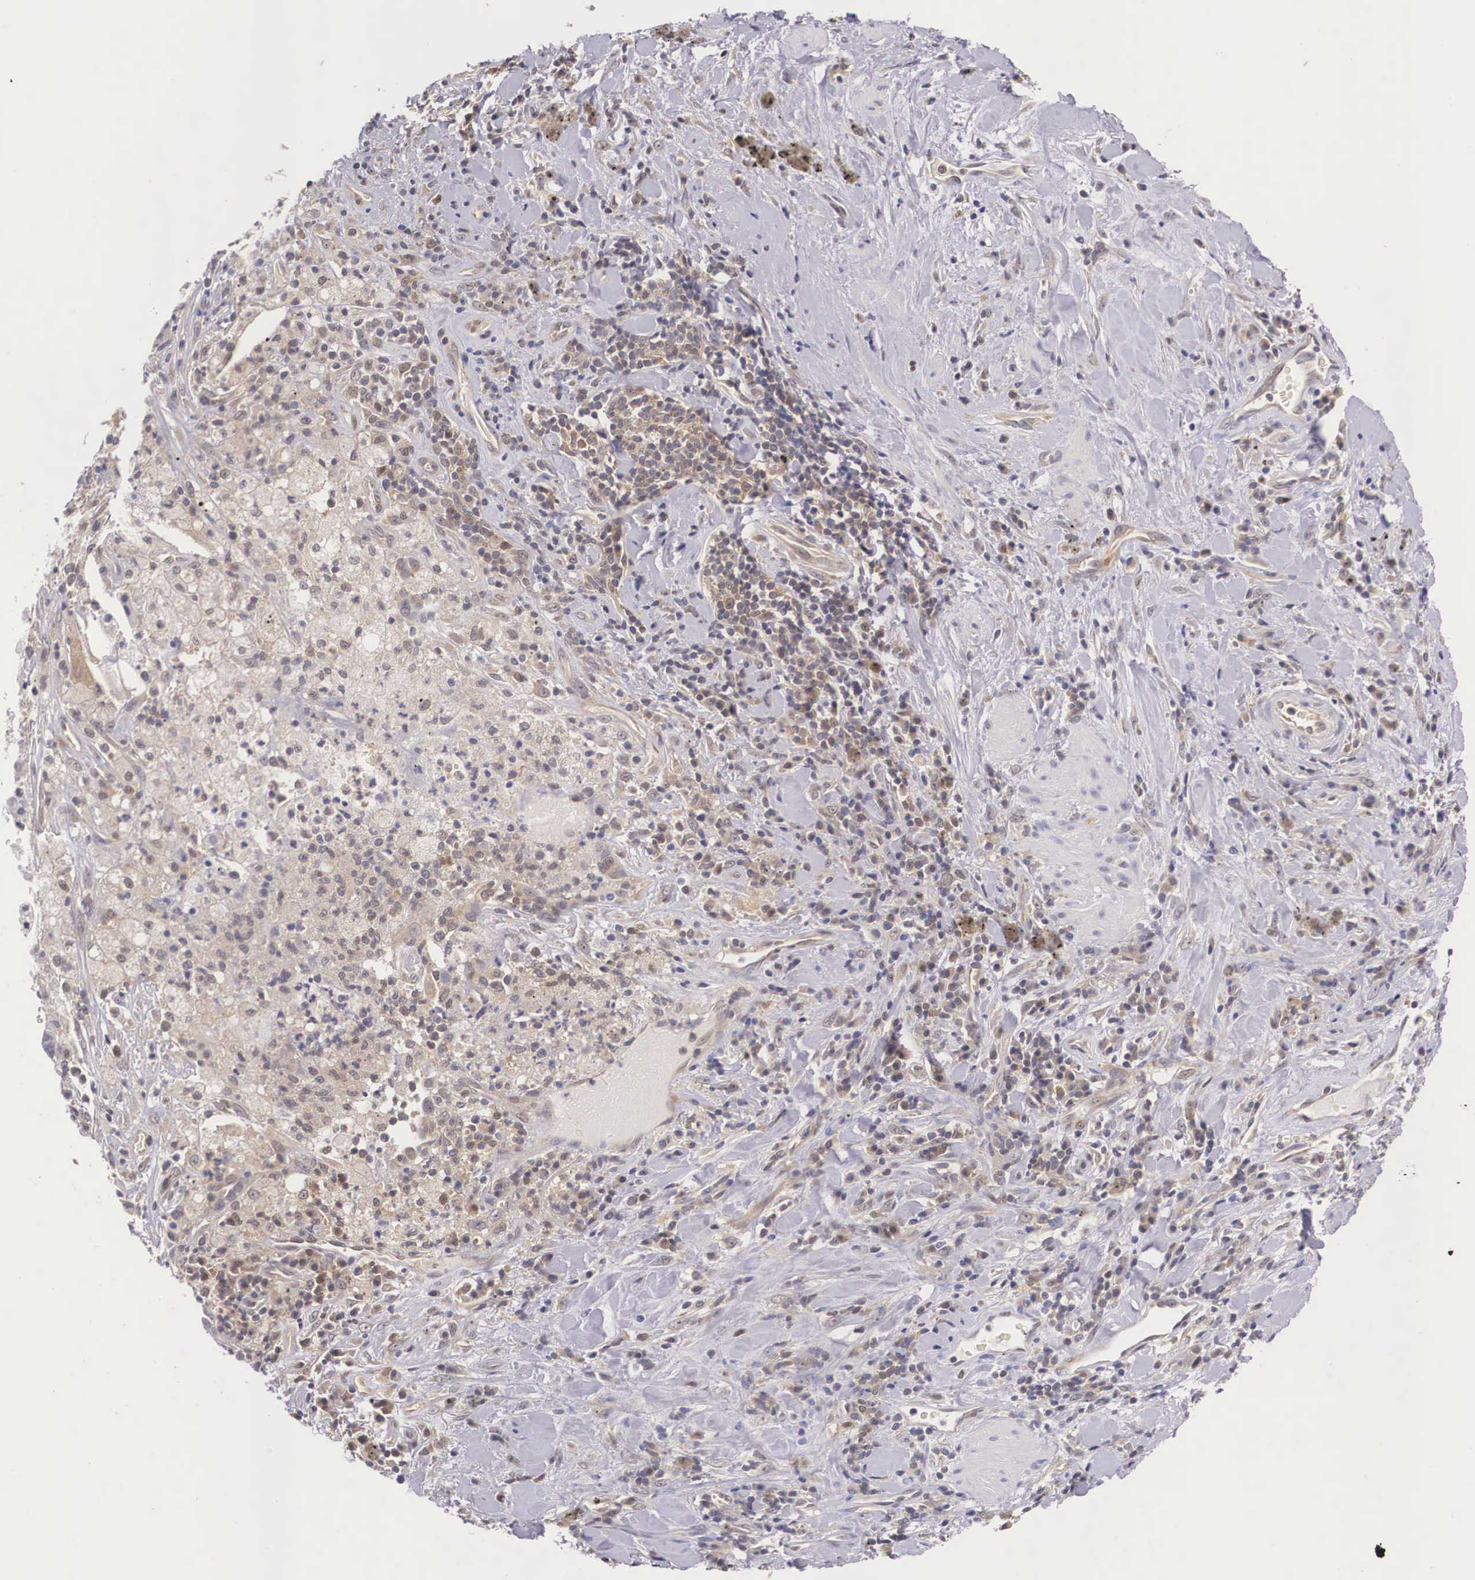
{"staining": {"intensity": "moderate", "quantity": ">75%", "location": "cytoplasmic/membranous"}, "tissue": "lung cancer", "cell_type": "Tumor cells", "image_type": "cancer", "snomed": [{"axis": "morphology", "description": "Squamous cell carcinoma, NOS"}, {"axis": "topography", "description": "Lung"}], "caption": "A brown stain highlights moderate cytoplasmic/membranous positivity of a protein in human lung cancer (squamous cell carcinoma) tumor cells.", "gene": "IGBP1", "patient": {"sex": "male", "age": 64}}